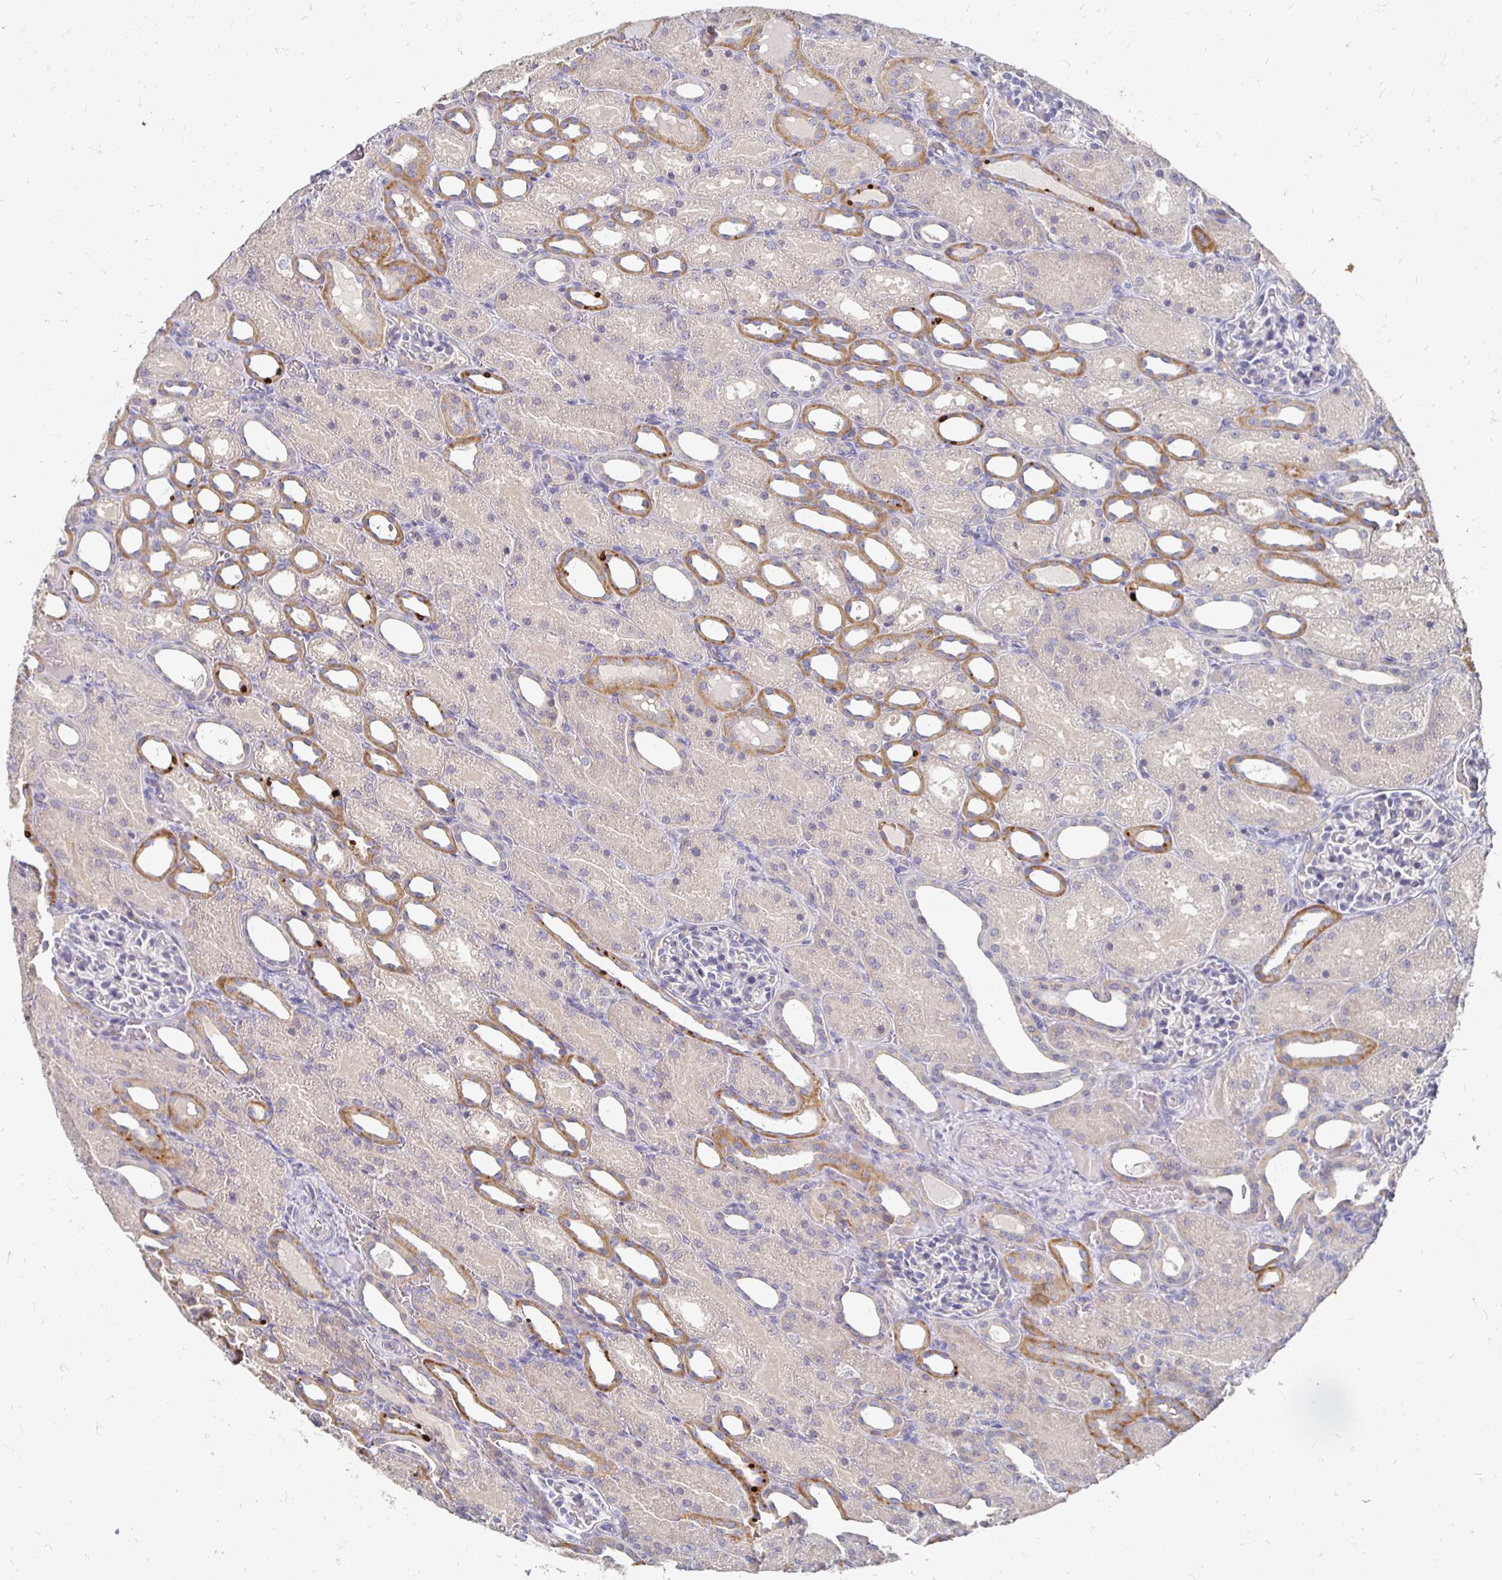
{"staining": {"intensity": "negative", "quantity": "none", "location": "none"}, "tissue": "kidney", "cell_type": "Cells in glomeruli", "image_type": "normal", "snomed": [{"axis": "morphology", "description": "Normal tissue, NOS"}, {"axis": "topography", "description": "Kidney"}], "caption": "Protein analysis of benign kidney shows no significant staining in cells in glomeruli. (DAB immunohistochemistry (IHC) with hematoxylin counter stain).", "gene": "FKRP", "patient": {"sex": "male", "age": 2}}